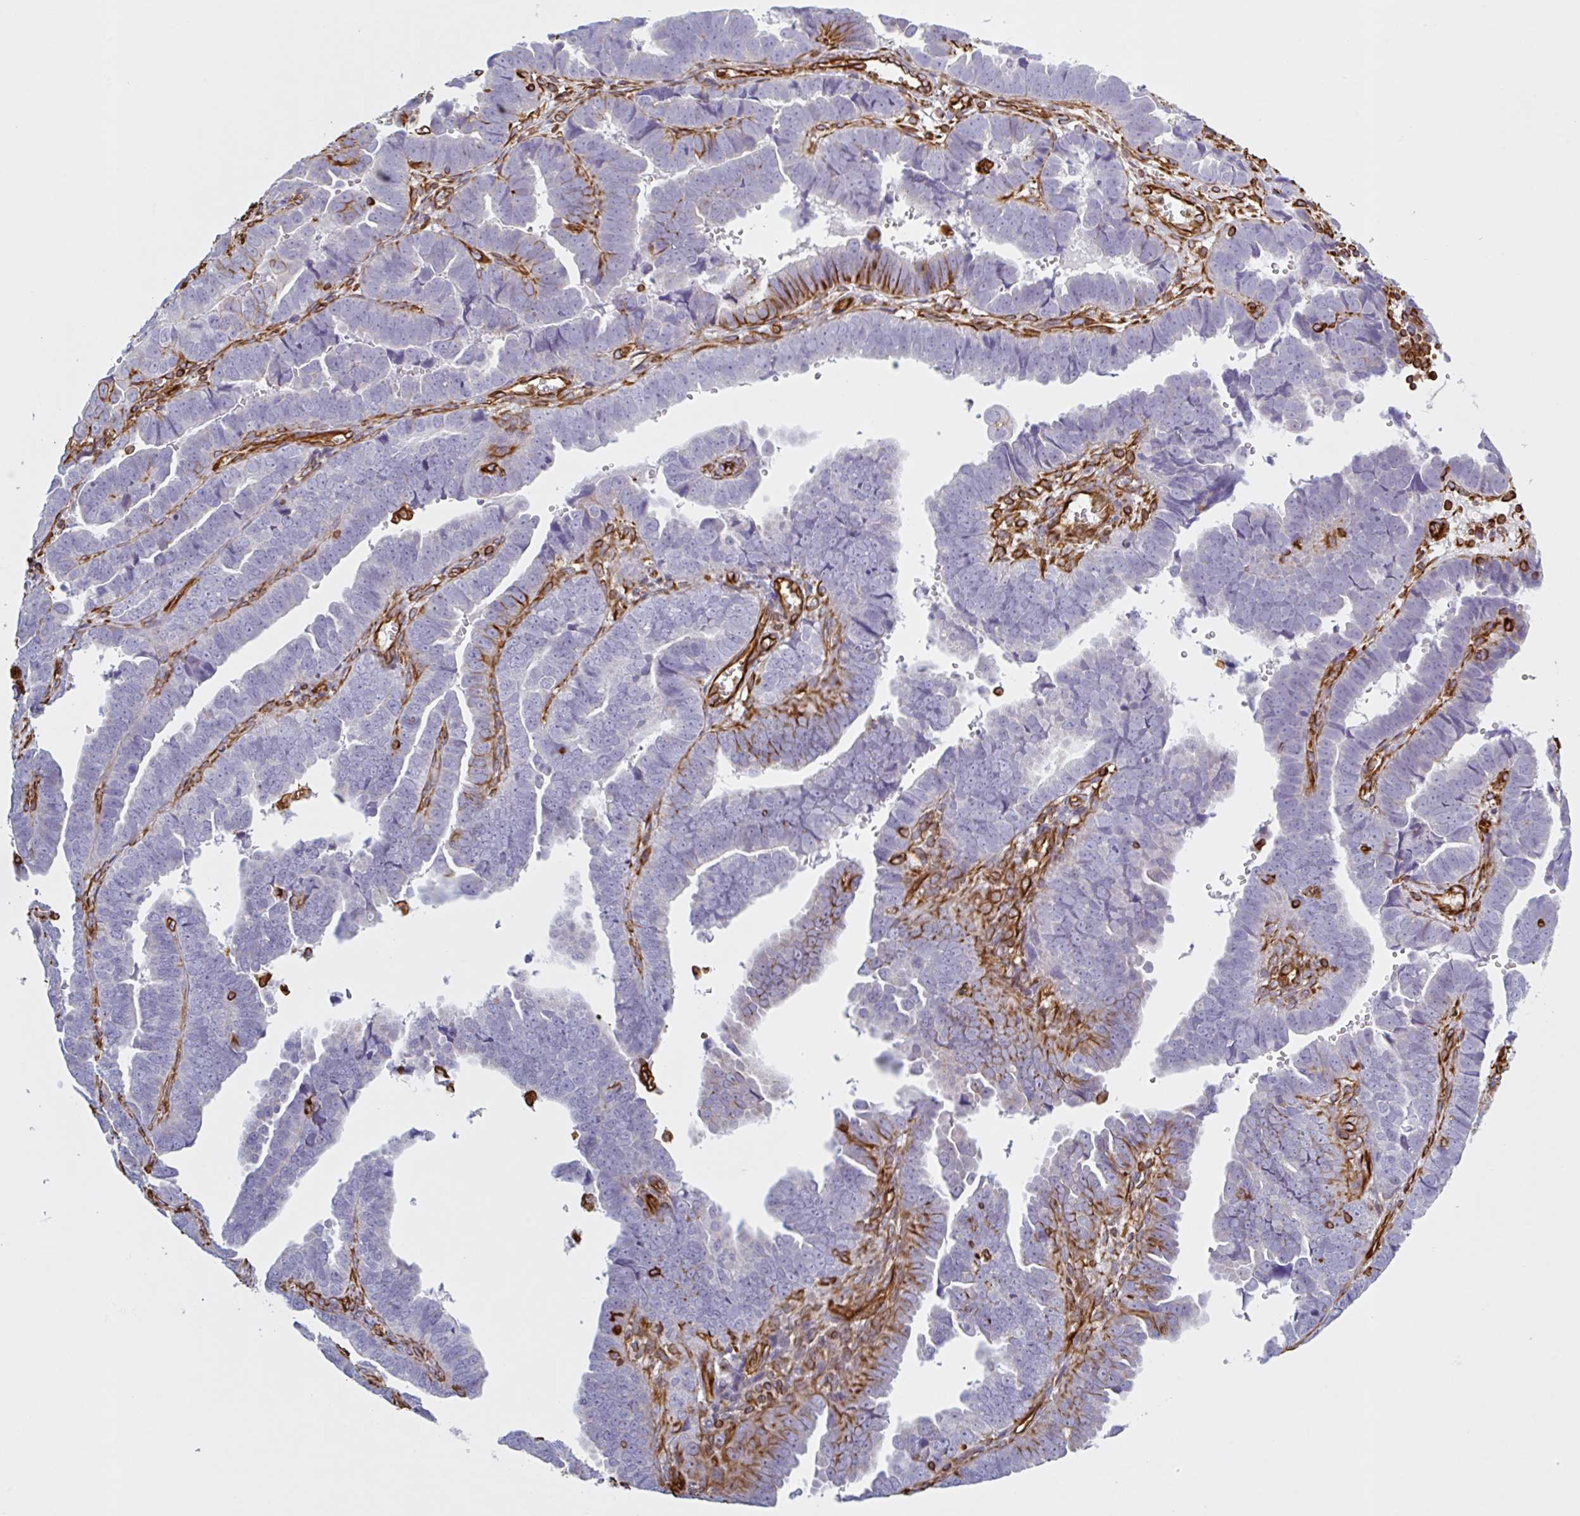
{"staining": {"intensity": "negative", "quantity": "none", "location": "none"}, "tissue": "endometrial cancer", "cell_type": "Tumor cells", "image_type": "cancer", "snomed": [{"axis": "morphology", "description": "Adenocarcinoma, NOS"}, {"axis": "topography", "description": "Endometrium"}], "caption": "Endometrial cancer was stained to show a protein in brown. There is no significant expression in tumor cells.", "gene": "PPFIA1", "patient": {"sex": "female", "age": 75}}